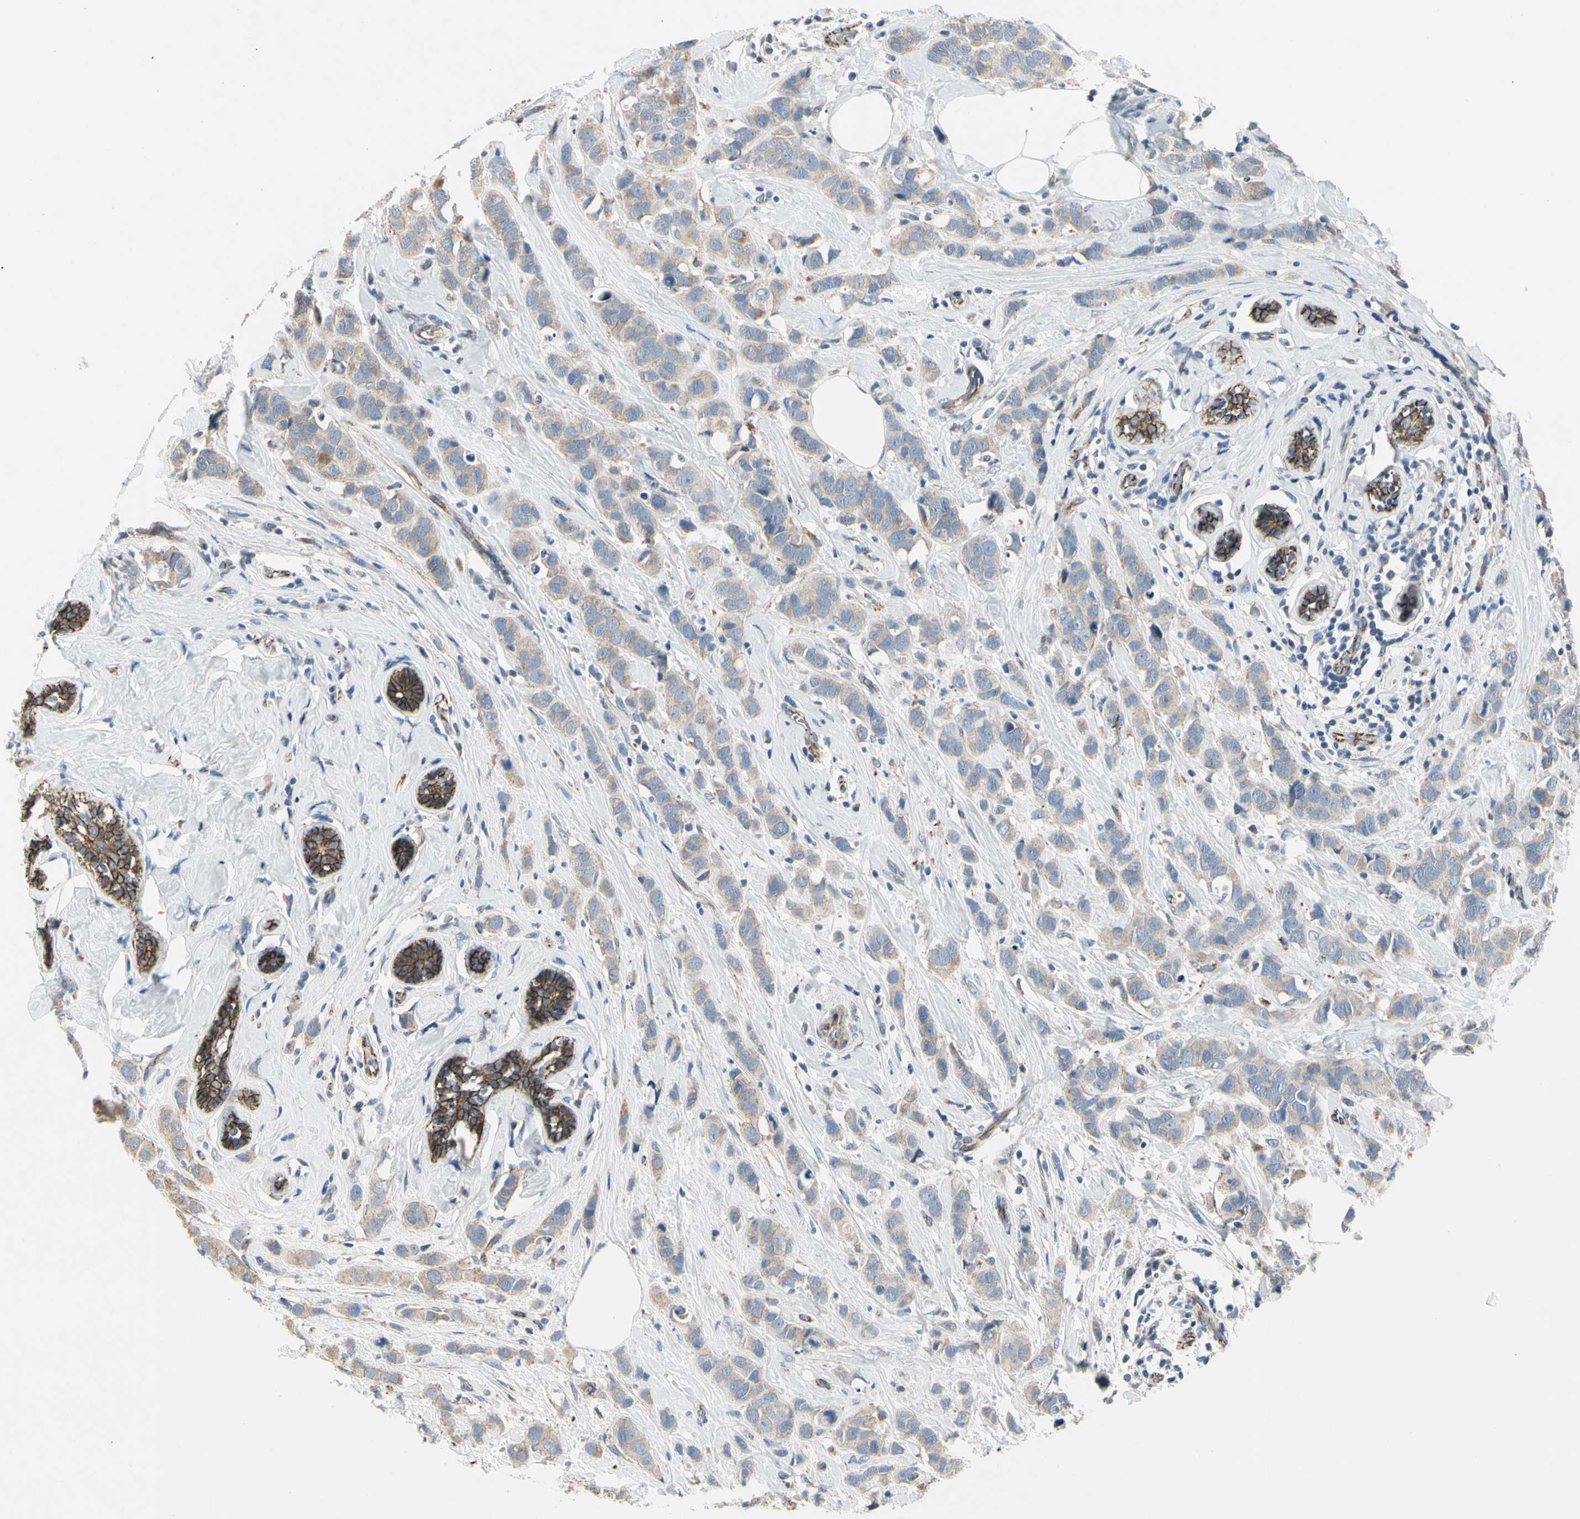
{"staining": {"intensity": "weak", "quantity": "<25%", "location": "cytoplasmic/membranous"}, "tissue": "breast cancer", "cell_type": "Tumor cells", "image_type": "cancer", "snomed": [{"axis": "morphology", "description": "Normal tissue, NOS"}, {"axis": "morphology", "description": "Duct carcinoma"}, {"axis": "topography", "description": "Breast"}], "caption": "A high-resolution photomicrograph shows immunohistochemistry (IHC) staining of breast cancer (infiltrating ductal carcinoma), which exhibits no significant positivity in tumor cells.", "gene": "LGR6", "patient": {"sex": "female", "age": 50}}